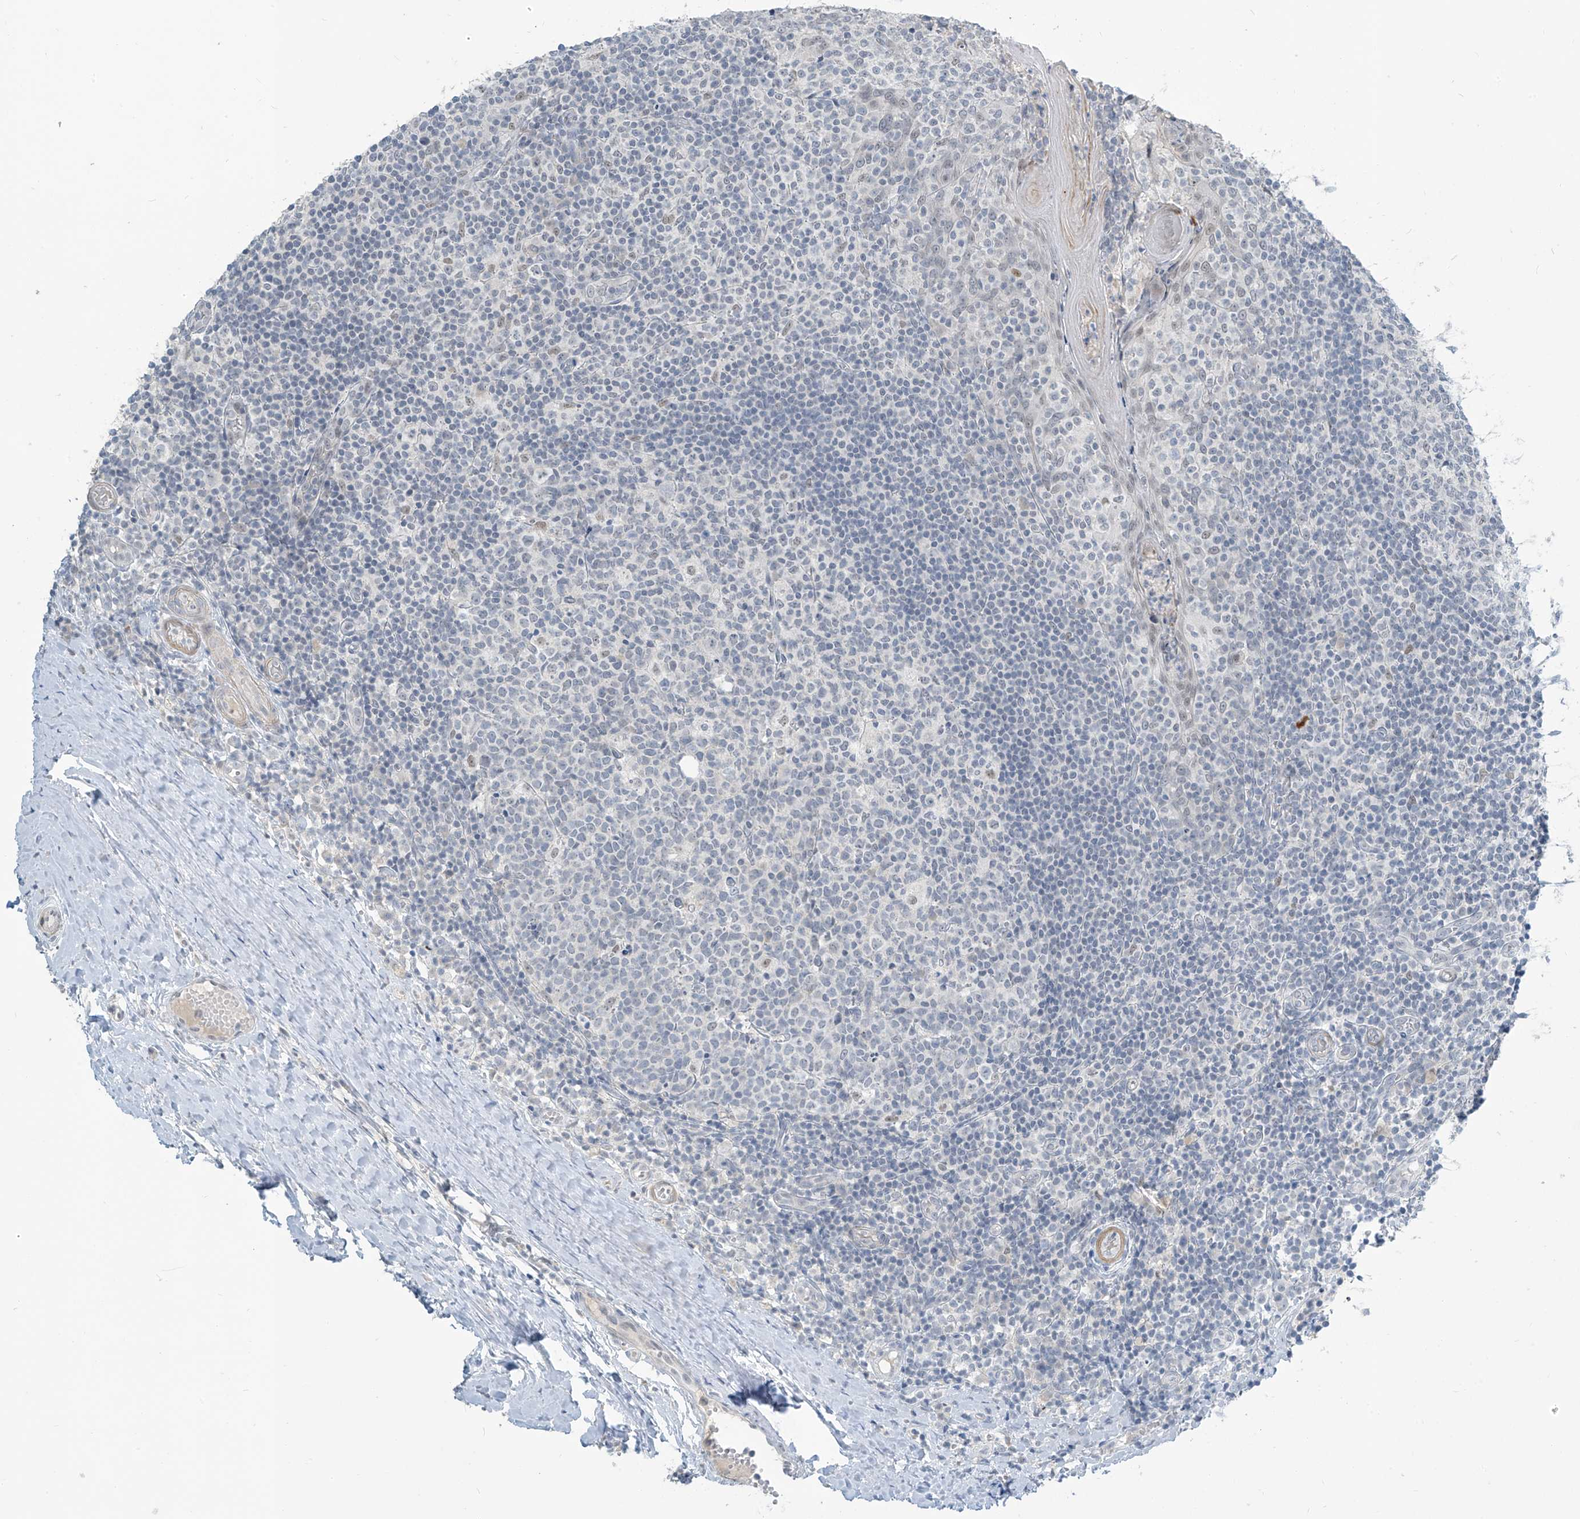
{"staining": {"intensity": "negative", "quantity": "none", "location": "none"}, "tissue": "tonsil", "cell_type": "Germinal center cells", "image_type": "normal", "snomed": [{"axis": "morphology", "description": "Normal tissue, NOS"}, {"axis": "topography", "description": "Tonsil"}], "caption": "Protein analysis of benign tonsil demonstrates no significant positivity in germinal center cells. Brightfield microscopy of immunohistochemistry stained with DAB (brown) and hematoxylin (blue), captured at high magnification.", "gene": "METAP1D", "patient": {"sex": "female", "age": 19}}